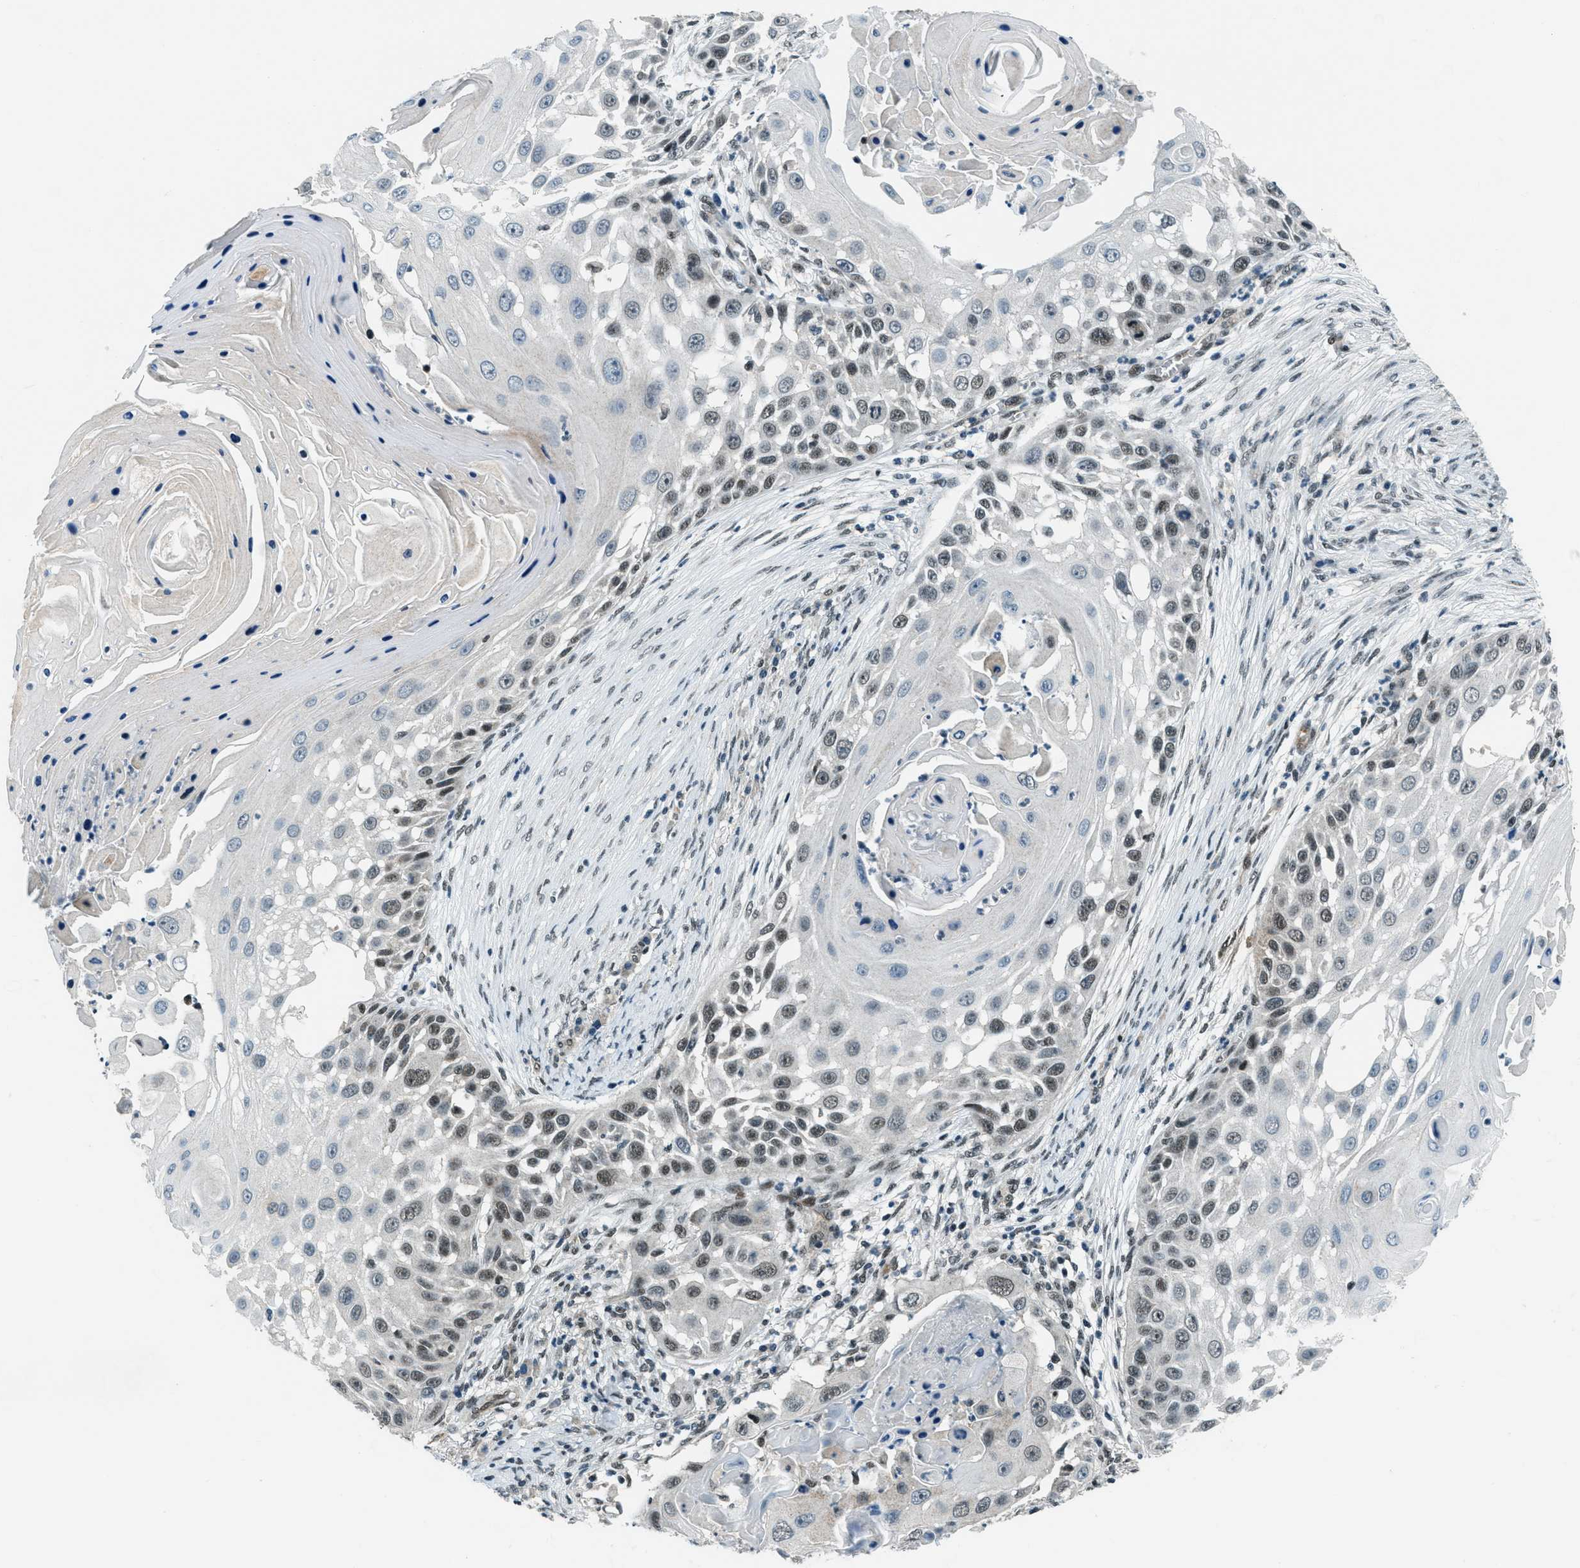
{"staining": {"intensity": "weak", "quantity": "<25%", "location": "nuclear"}, "tissue": "skin cancer", "cell_type": "Tumor cells", "image_type": "cancer", "snomed": [{"axis": "morphology", "description": "Squamous cell carcinoma, NOS"}, {"axis": "topography", "description": "Skin"}], "caption": "Immunohistochemical staining of squamous cell carcinoma (skin) displays no significant staining in tumor cells.", "gene": "KLF6", "patient": {"sex": "female", "age": 44}}